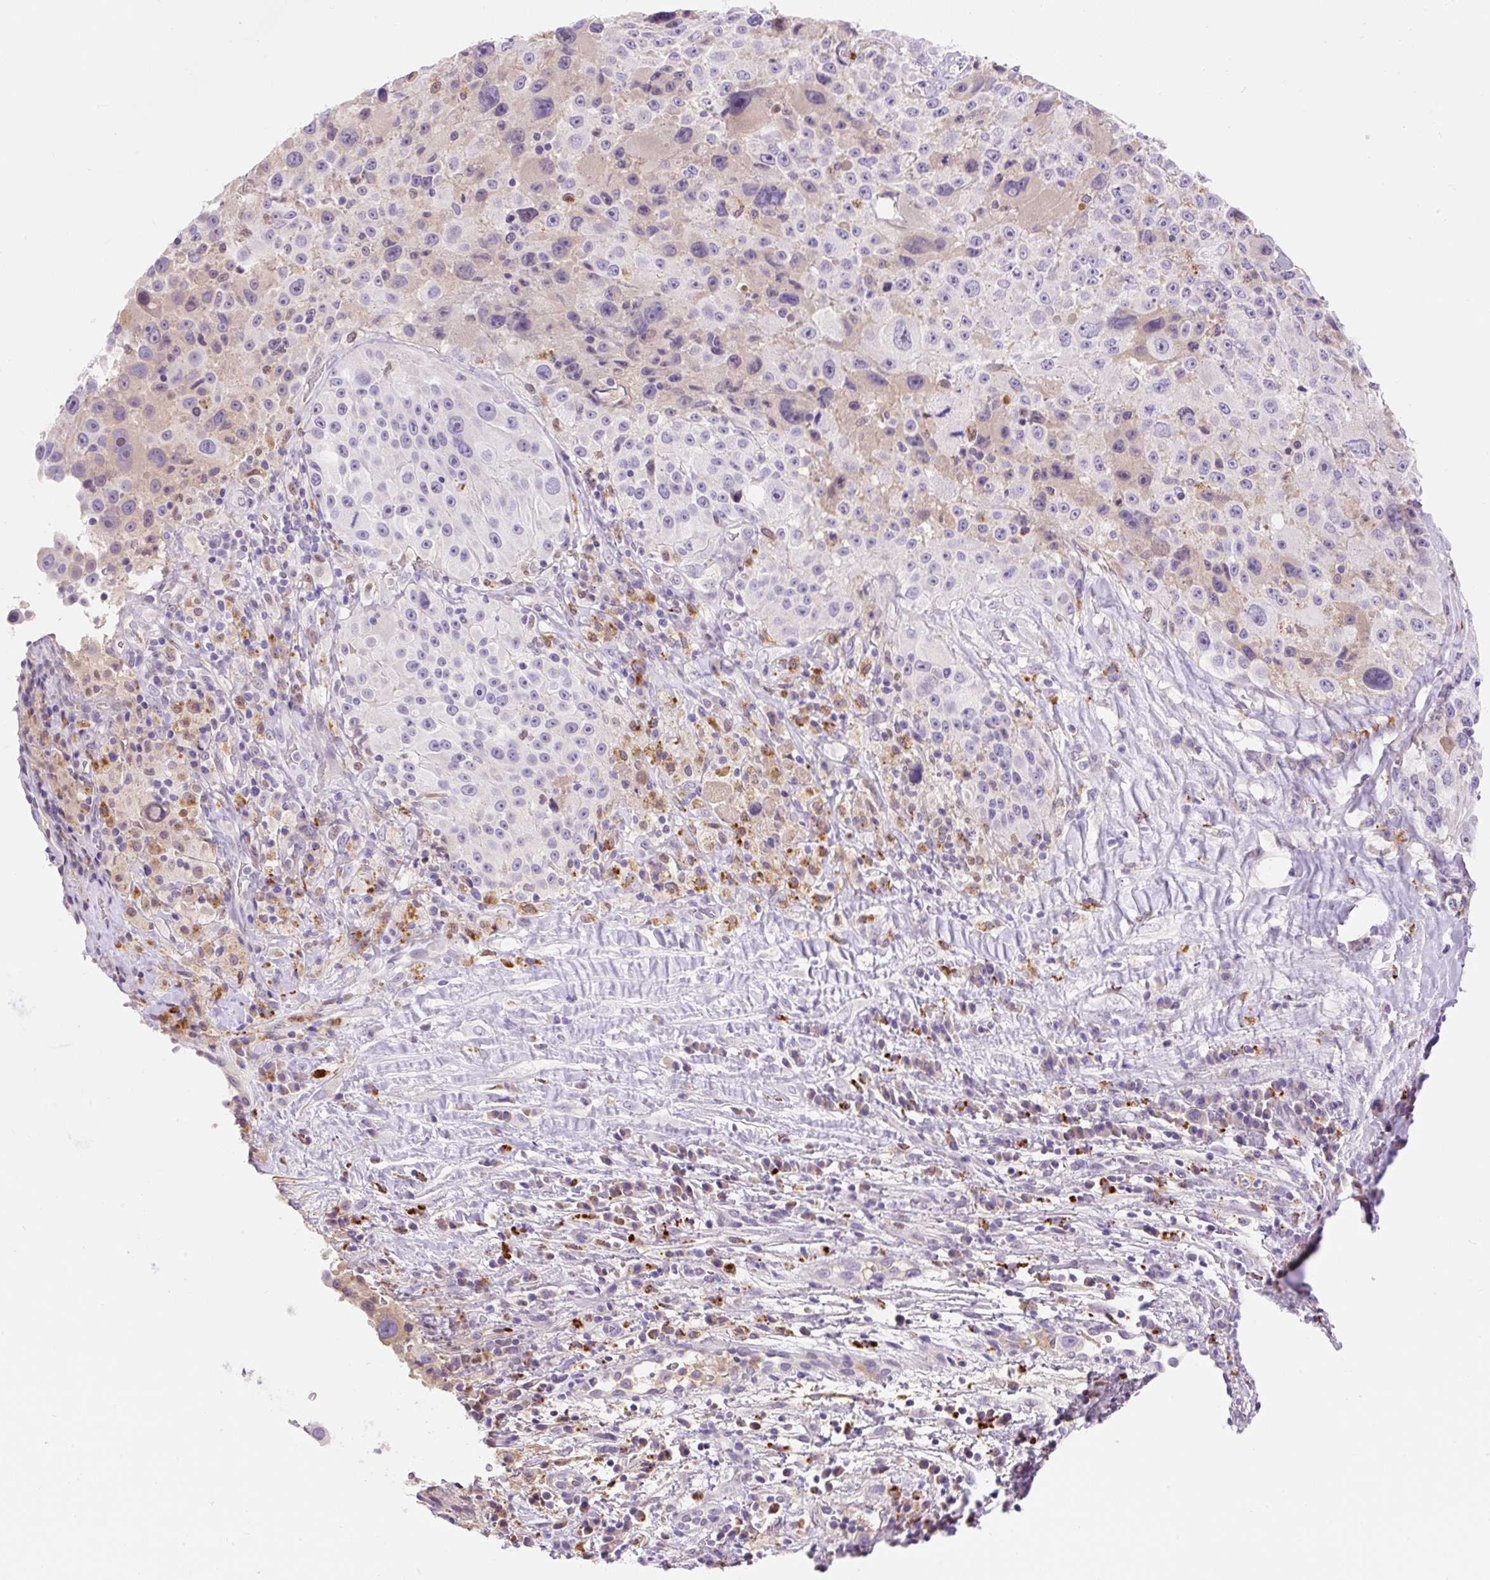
{"staining": {"intensity": "weak", "quantity": "<25%", "location": "cytoplasmic/membranous"}, "tissue": "melanoma", "cell_type": "Tumor cells", "image_type": "cancer", "snomed": [{"axis": "morphology", "description": "Malignant melanoma, Metastatic site"}, {"axis": "topography", "description": "Lymph node"}], "caption": "Immunohistochemistry (IHC) photomicrograph of human melanoma stained for a protein (brown), which shows no expression in tumor cells.", "gene": "TMEM150C", "patient": {"sex": "male", "age": 62}}